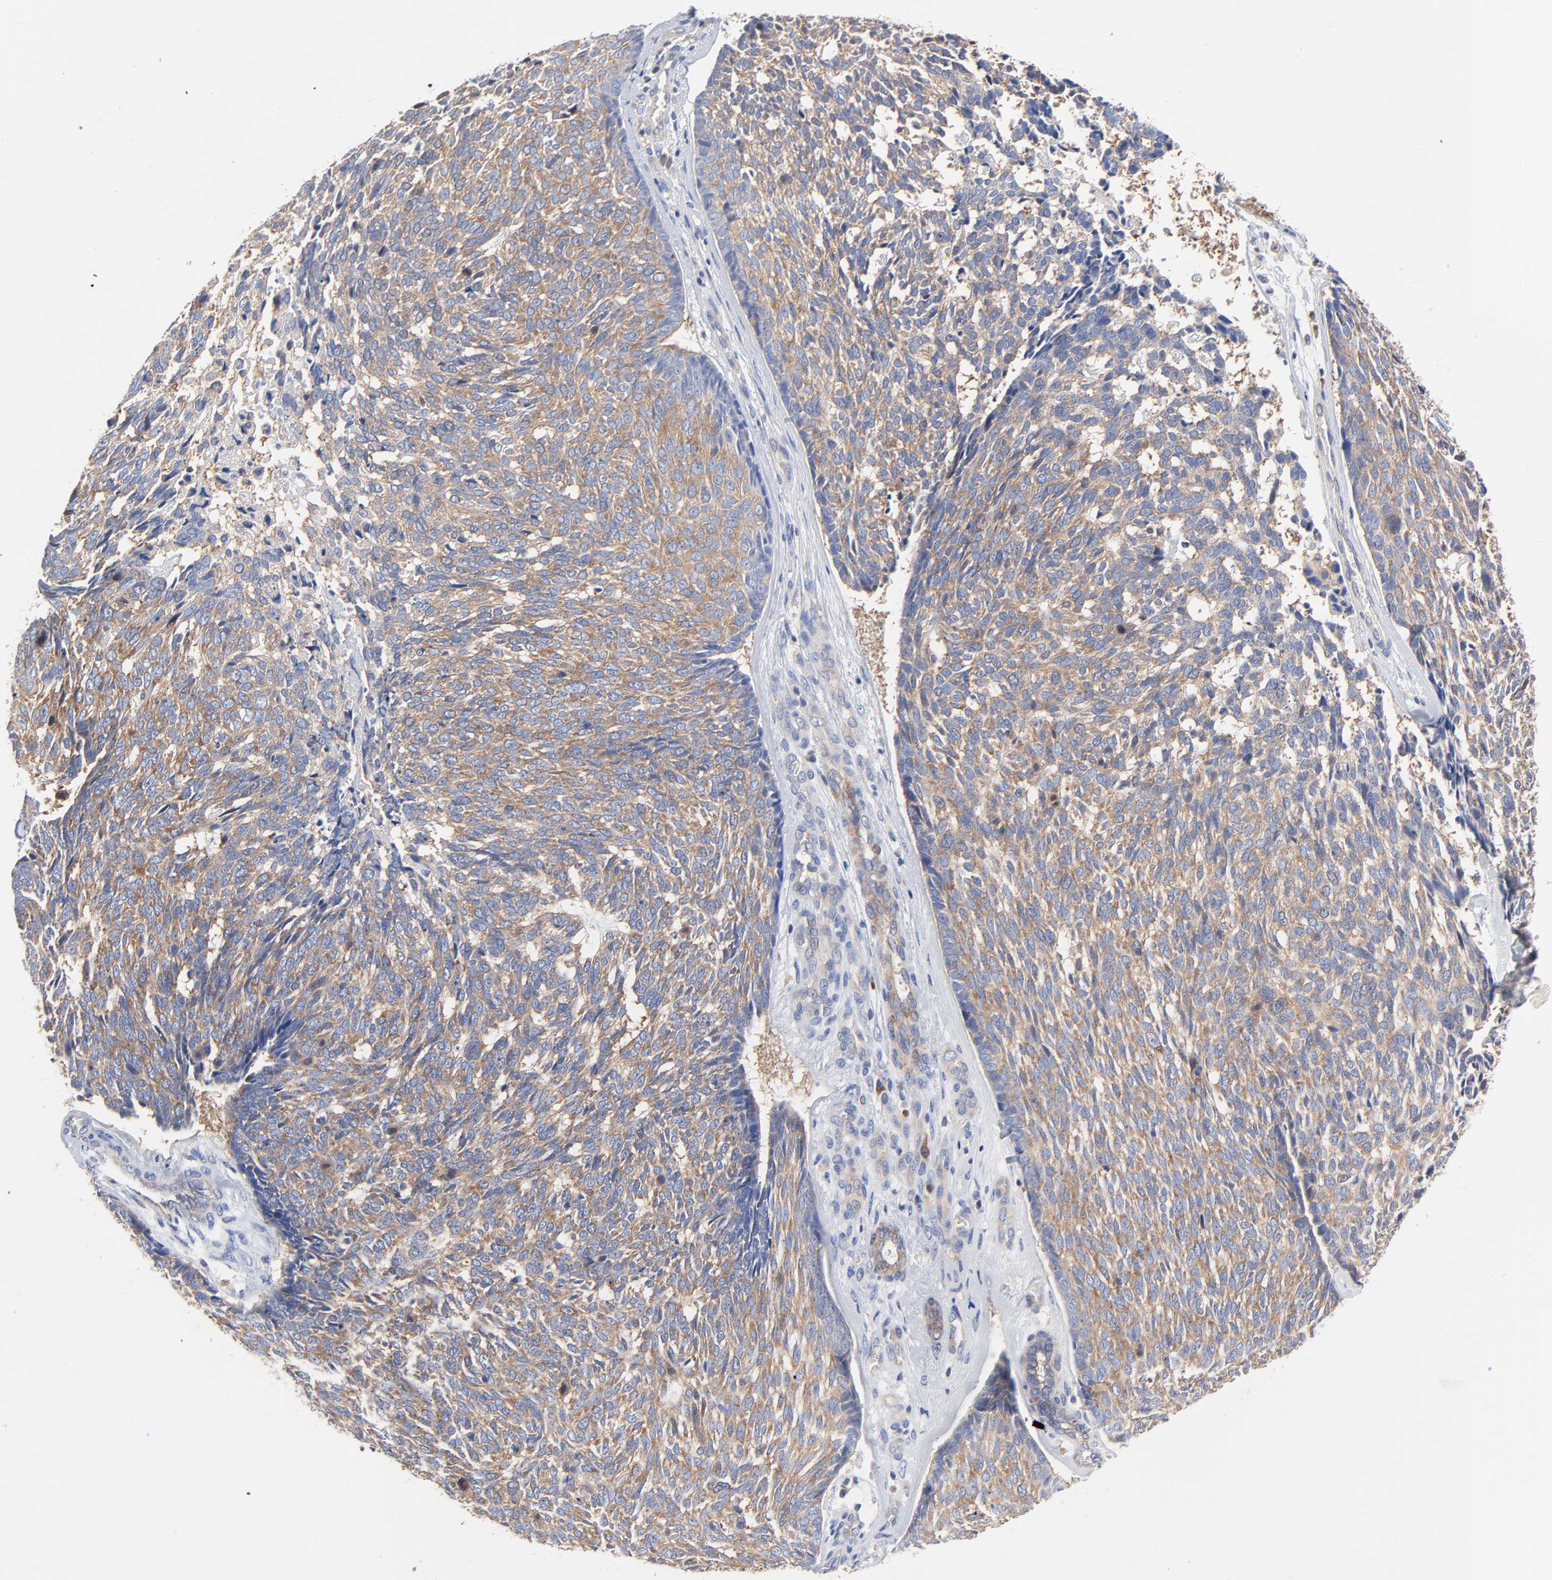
{"staining": {"intensity": "moderate", "quantity": ">75%", "location": "cytoplasmic/membranous"}, "tissue": "skin cancer", "cell_type": "Tumor cells", "image_type": "cancer", "snomed": [{"axis": "morphology", "description": "Basal cell carcinoma"}, {"axis": "topography", "description": "Skin"}], "caption": "Protein expression analysis of human skin cancer (basal cell carcinoma) reveals moderate cytoplasmic/membranous expression in about >75% of tumor cells.", "gene": "CD2AP", "patient": {"sex": "male", "age": 72}}